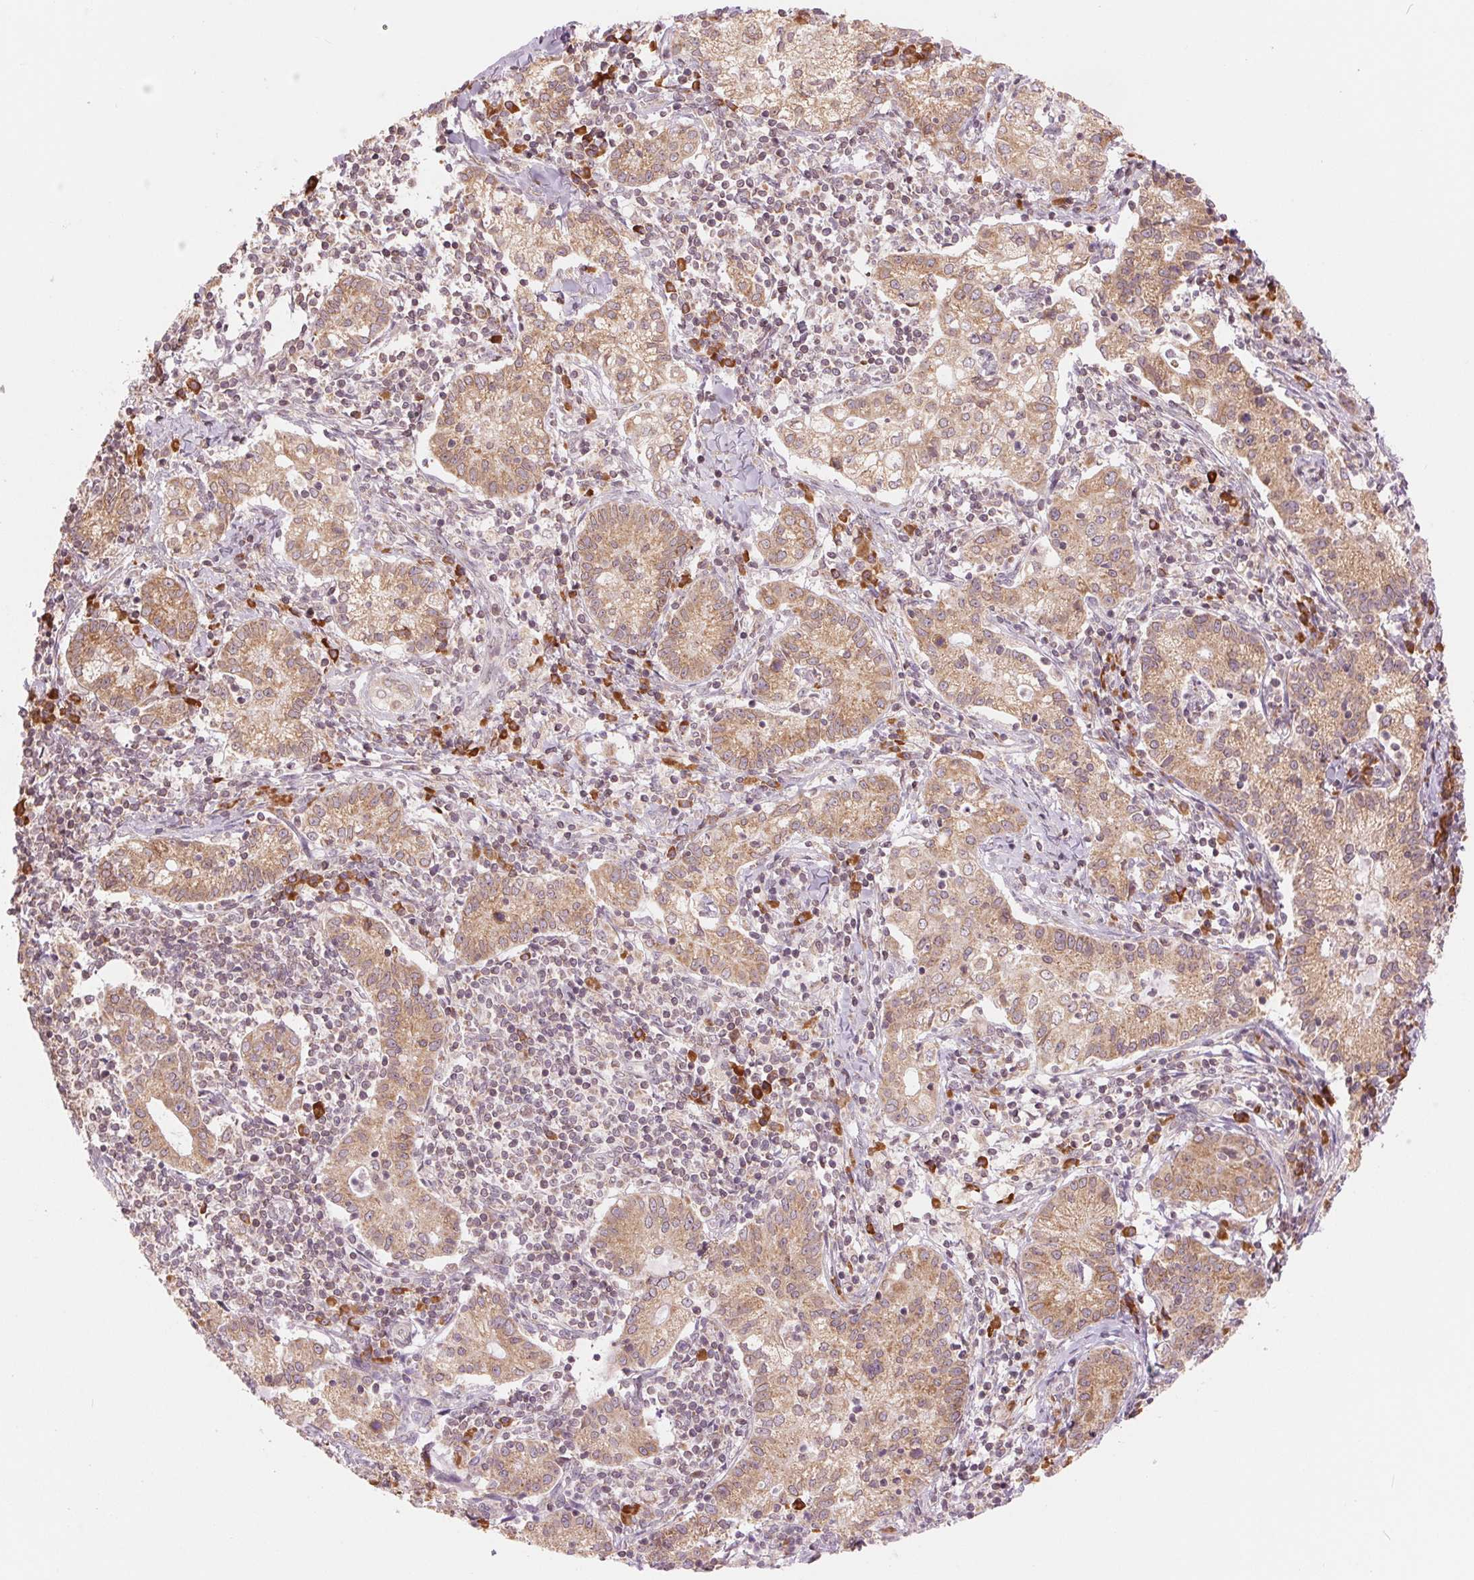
{"staining": {"intensity": "moderate", "quantity": ">75%", "location": "cytoplasmic/membranous"}, "tissue": "cervical cancer", "cell_type": "Tumor cells", "image_type": "cancer", "snomed": [{"axis": "morphology", "description": "Normal tissue, NOS"}, {"axis": "morphology", "description": "Adenocarcinoma, NOS"}, {"axis": "topography", "description": "Cervix"}], "caption": "Protein analysis of cervical cancer (adenocarcinoma) tissue exhibits moderate cytoplasmic/membranous expression in approximately >75% of tumor cells.", "gene": "TECR", "patient": {"sex": "female", "age": 44}}